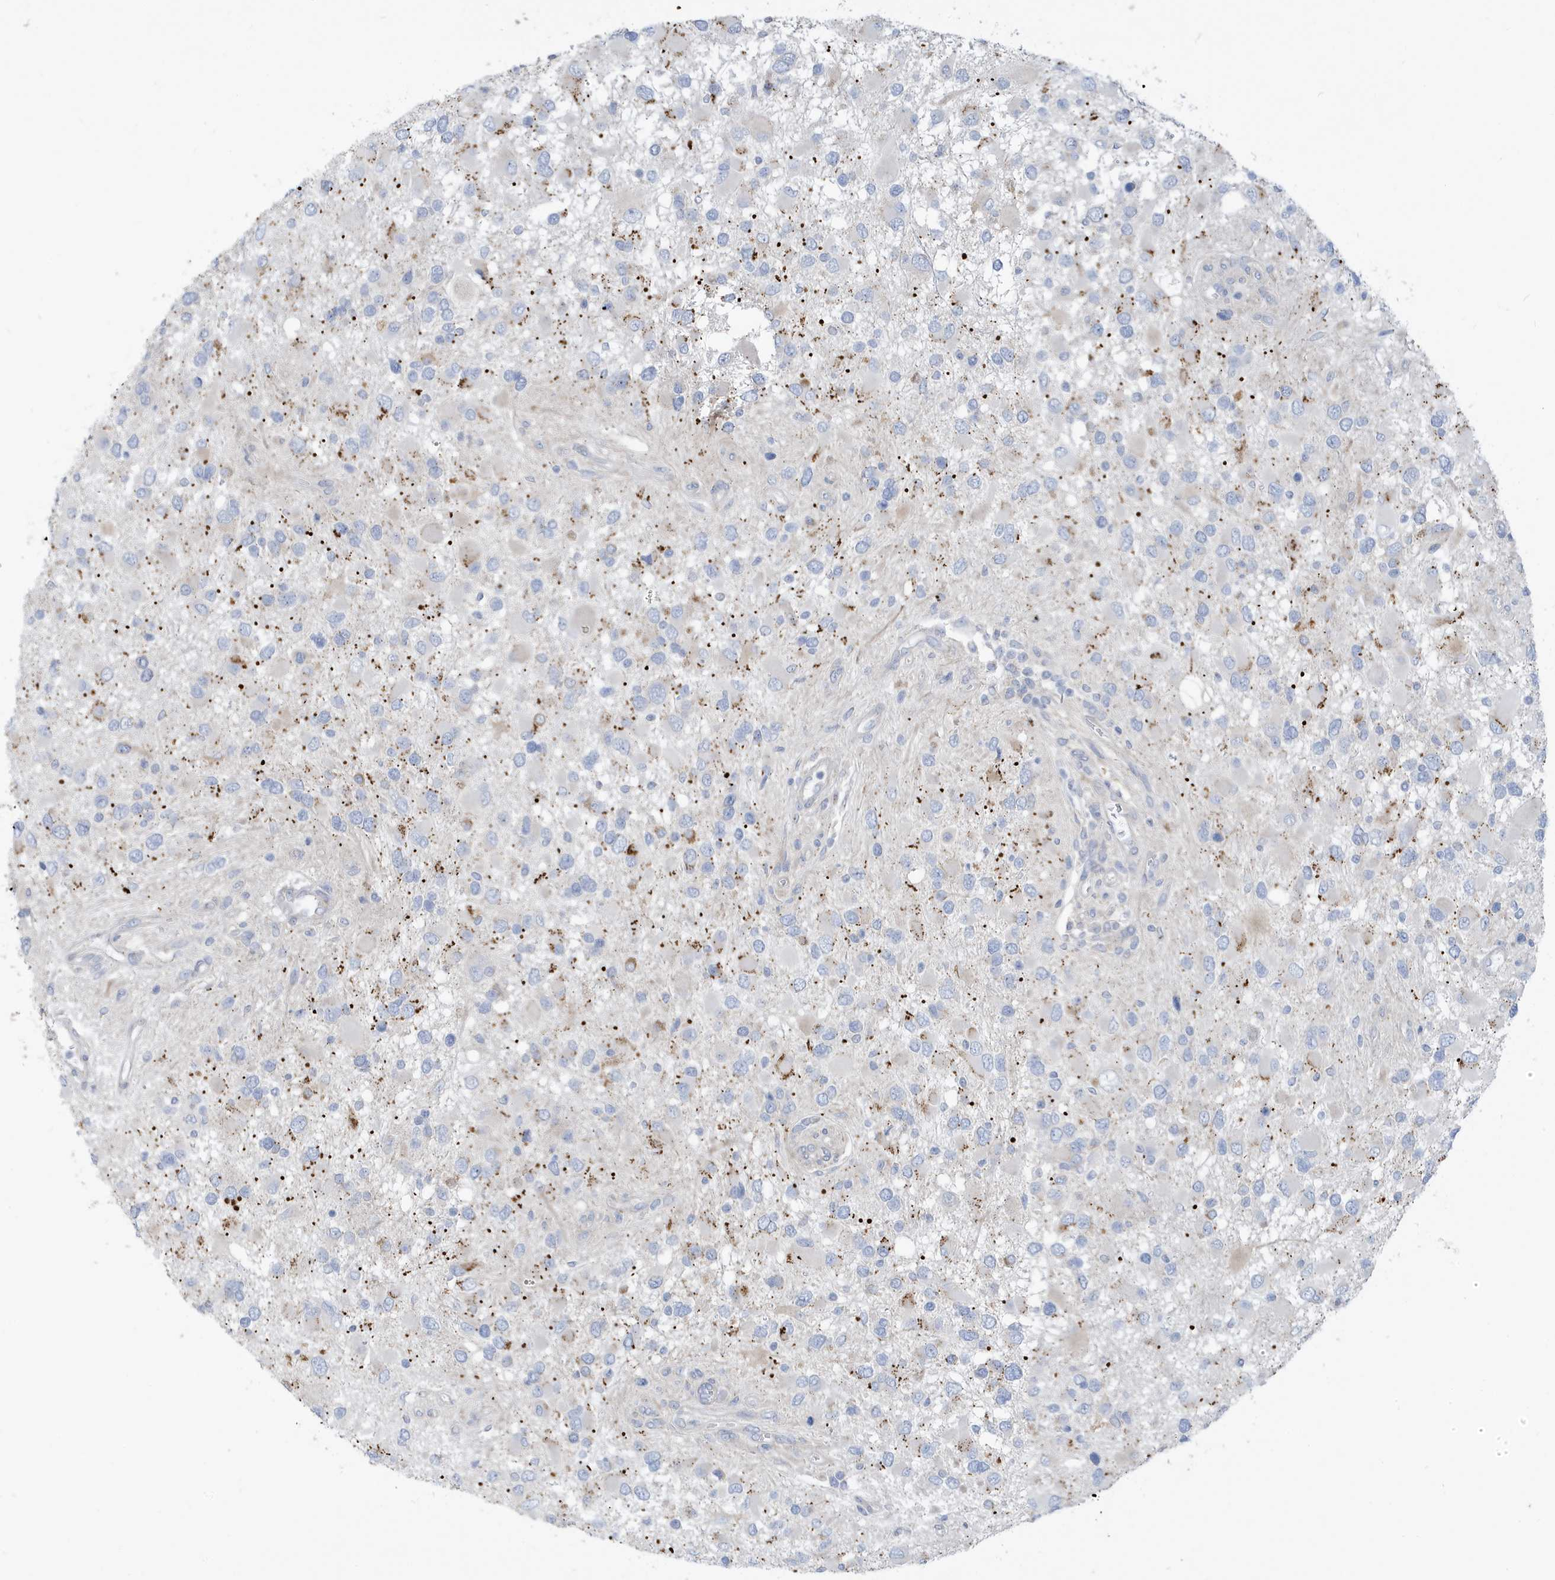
{"staining": {"intensity": "negative", "quantity": "none", "location": "none"}, "tissue": "glioma", "cell_type": "Tumor cells", "image_type": "cancer", "snomed": [{"axis": "morphology", "description": "Glioma, malignant, High grade"}, {"axis": "topography", "description": "Brain"}], "caption": "A high-resolution image shows IHC staining of glioma, which displays no significant staining in tumor cells. The staining was performed using DAB (3,3'-diaminobenzidine) to visualize the protein expression in brown, while the nuclei were stained in blue with hematoxylin (Magnification: 20x).", "gene": "ATP13A5", "patient": {"sex": "male", "age": 53}}